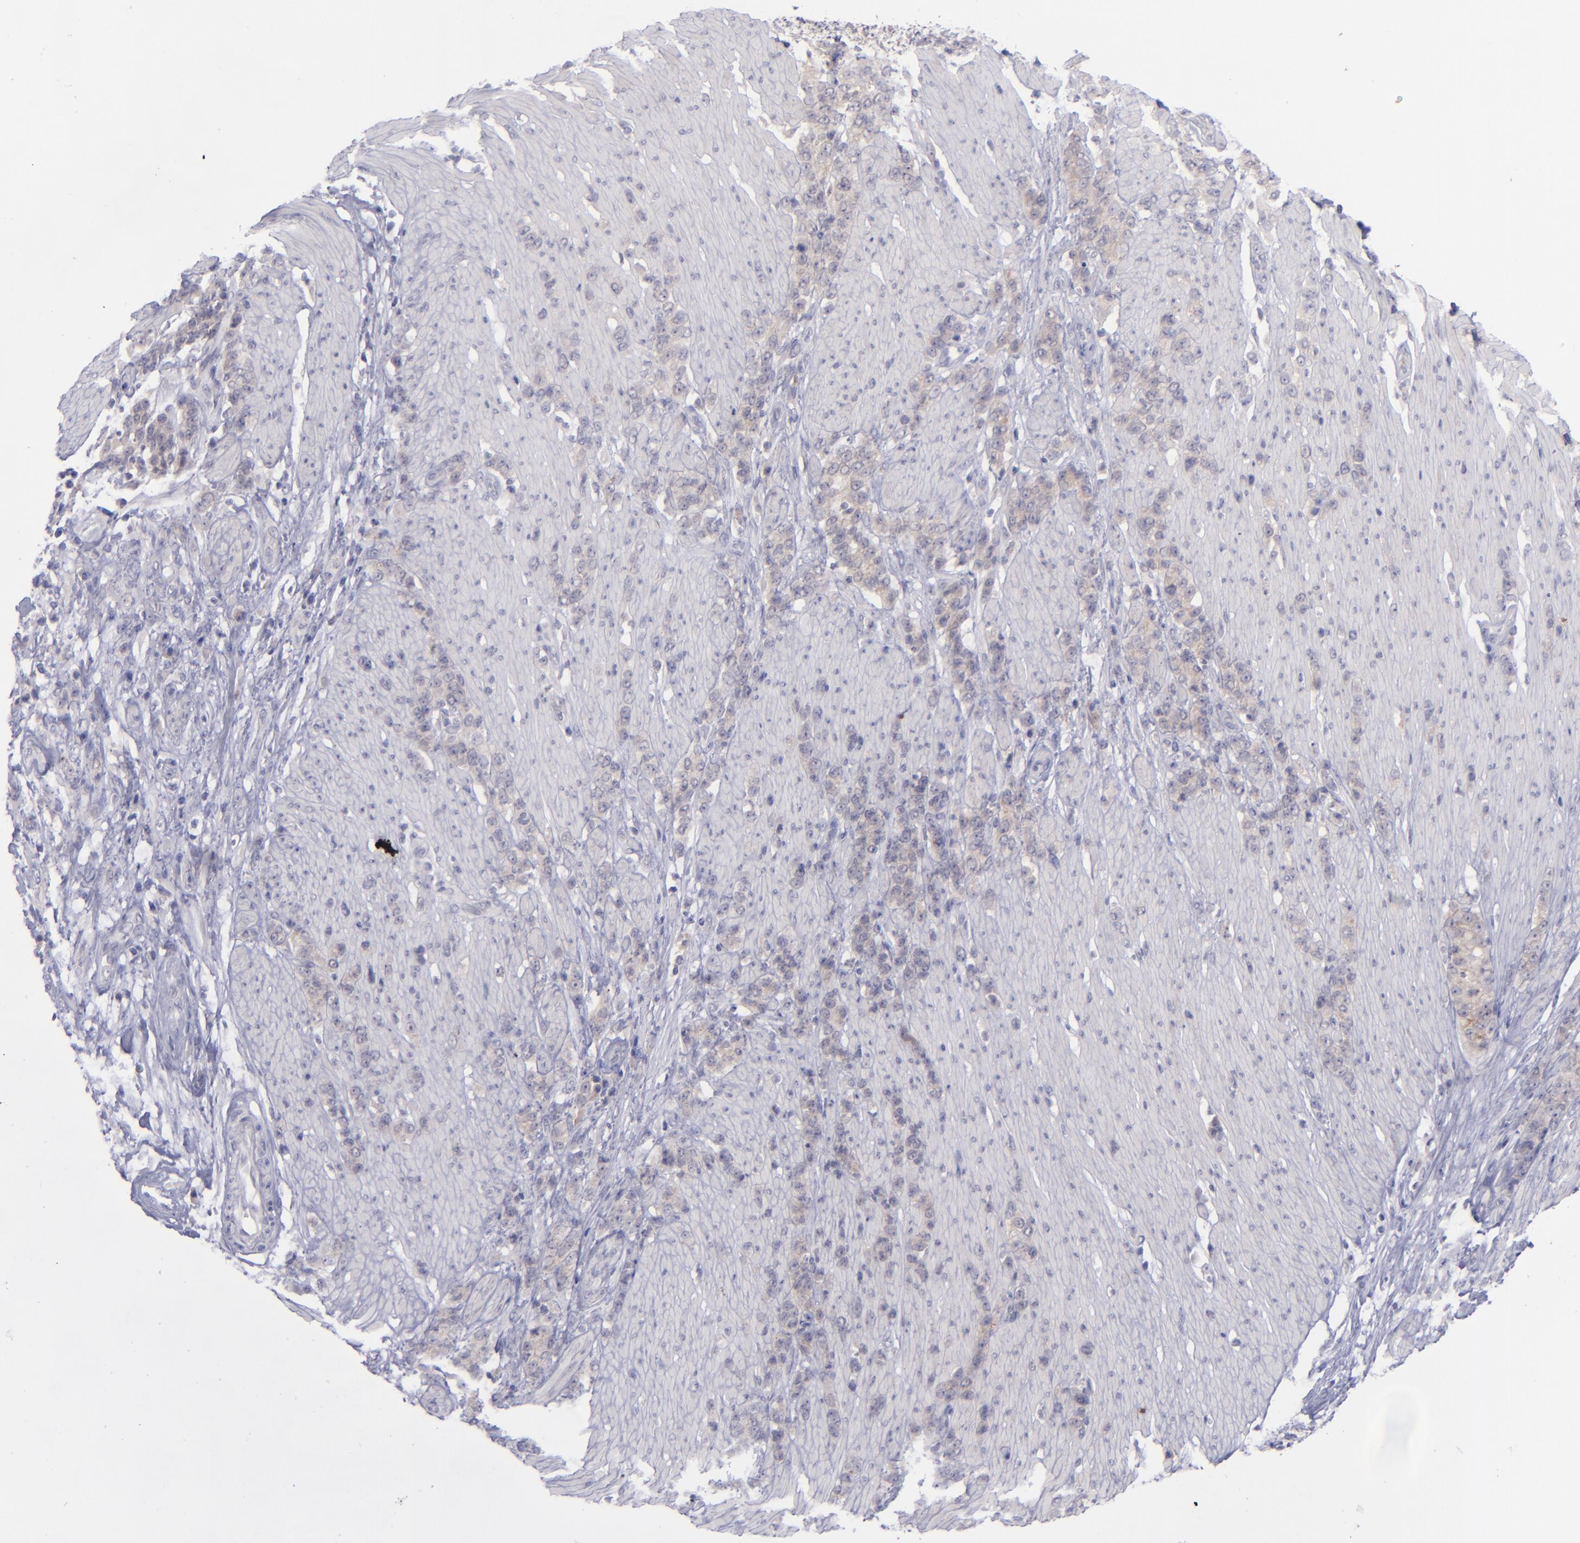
{"staining": {"intensity": "weak", "quantity": "25%-75%", "location": "cytoplasmic/membranous"}, "tissue": "stomach cancer", "cell_type": "Tumor cells", "image_type": "cancer", "snomed": [{"axis": "morphology", "description": "Adenocarcinoma, NOS"}, {"axis": "topography", "description": "Stomach, lower"}], "caption": "DAB immunohistochemical staining of stomach cancer (adenocarcinoma) exhibits weak cytoplasmic/membranous protein expression in about 25%-75% of tumor cells.", "gene": "EVPL", "patient": {"sex": "male", "age": 88}}